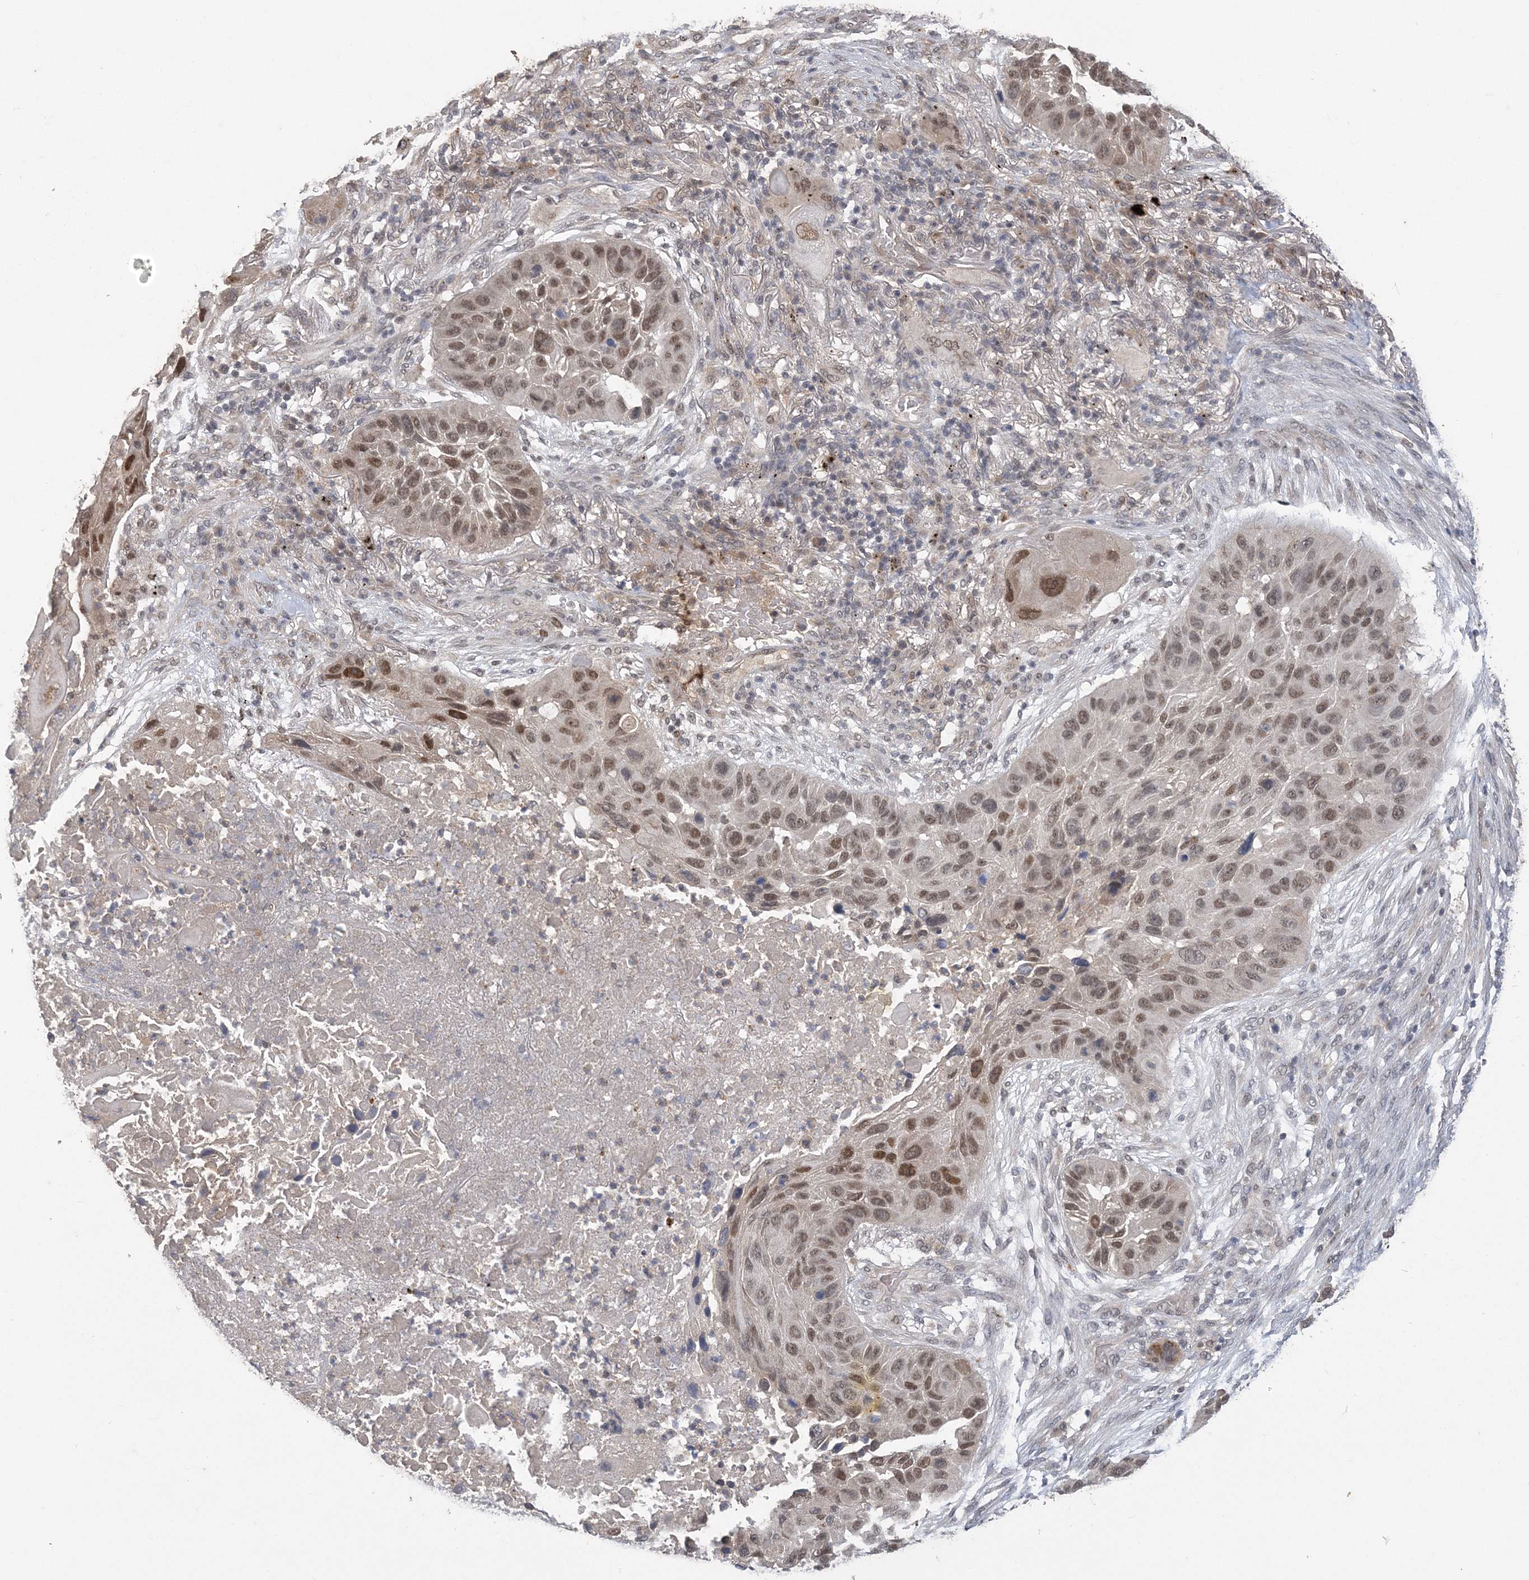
{"staining": {"intensity": "moderate", "quantity": ">75%", "location": "nuclear"}, "tissue": "lung cancer", "cell_type": "Tumor cells", "image_type": "cancer", "snomed": [{"axis": "morphology", "description": "Squamous cell carcinoma, NOS"}, {"axis": "topography", "description": "Lung"}], "caption": "Immunohistochemistry (IHC) image of neoplastic tissue: lung cancer stained using IHC exhibits medium levels of moderate protein expression localized specifically in the nuclear of tumor cells, appearing as a nuclear brown color.", "gene": "ZBTB7A", "patient": {"sex": "male", "age": 57}}